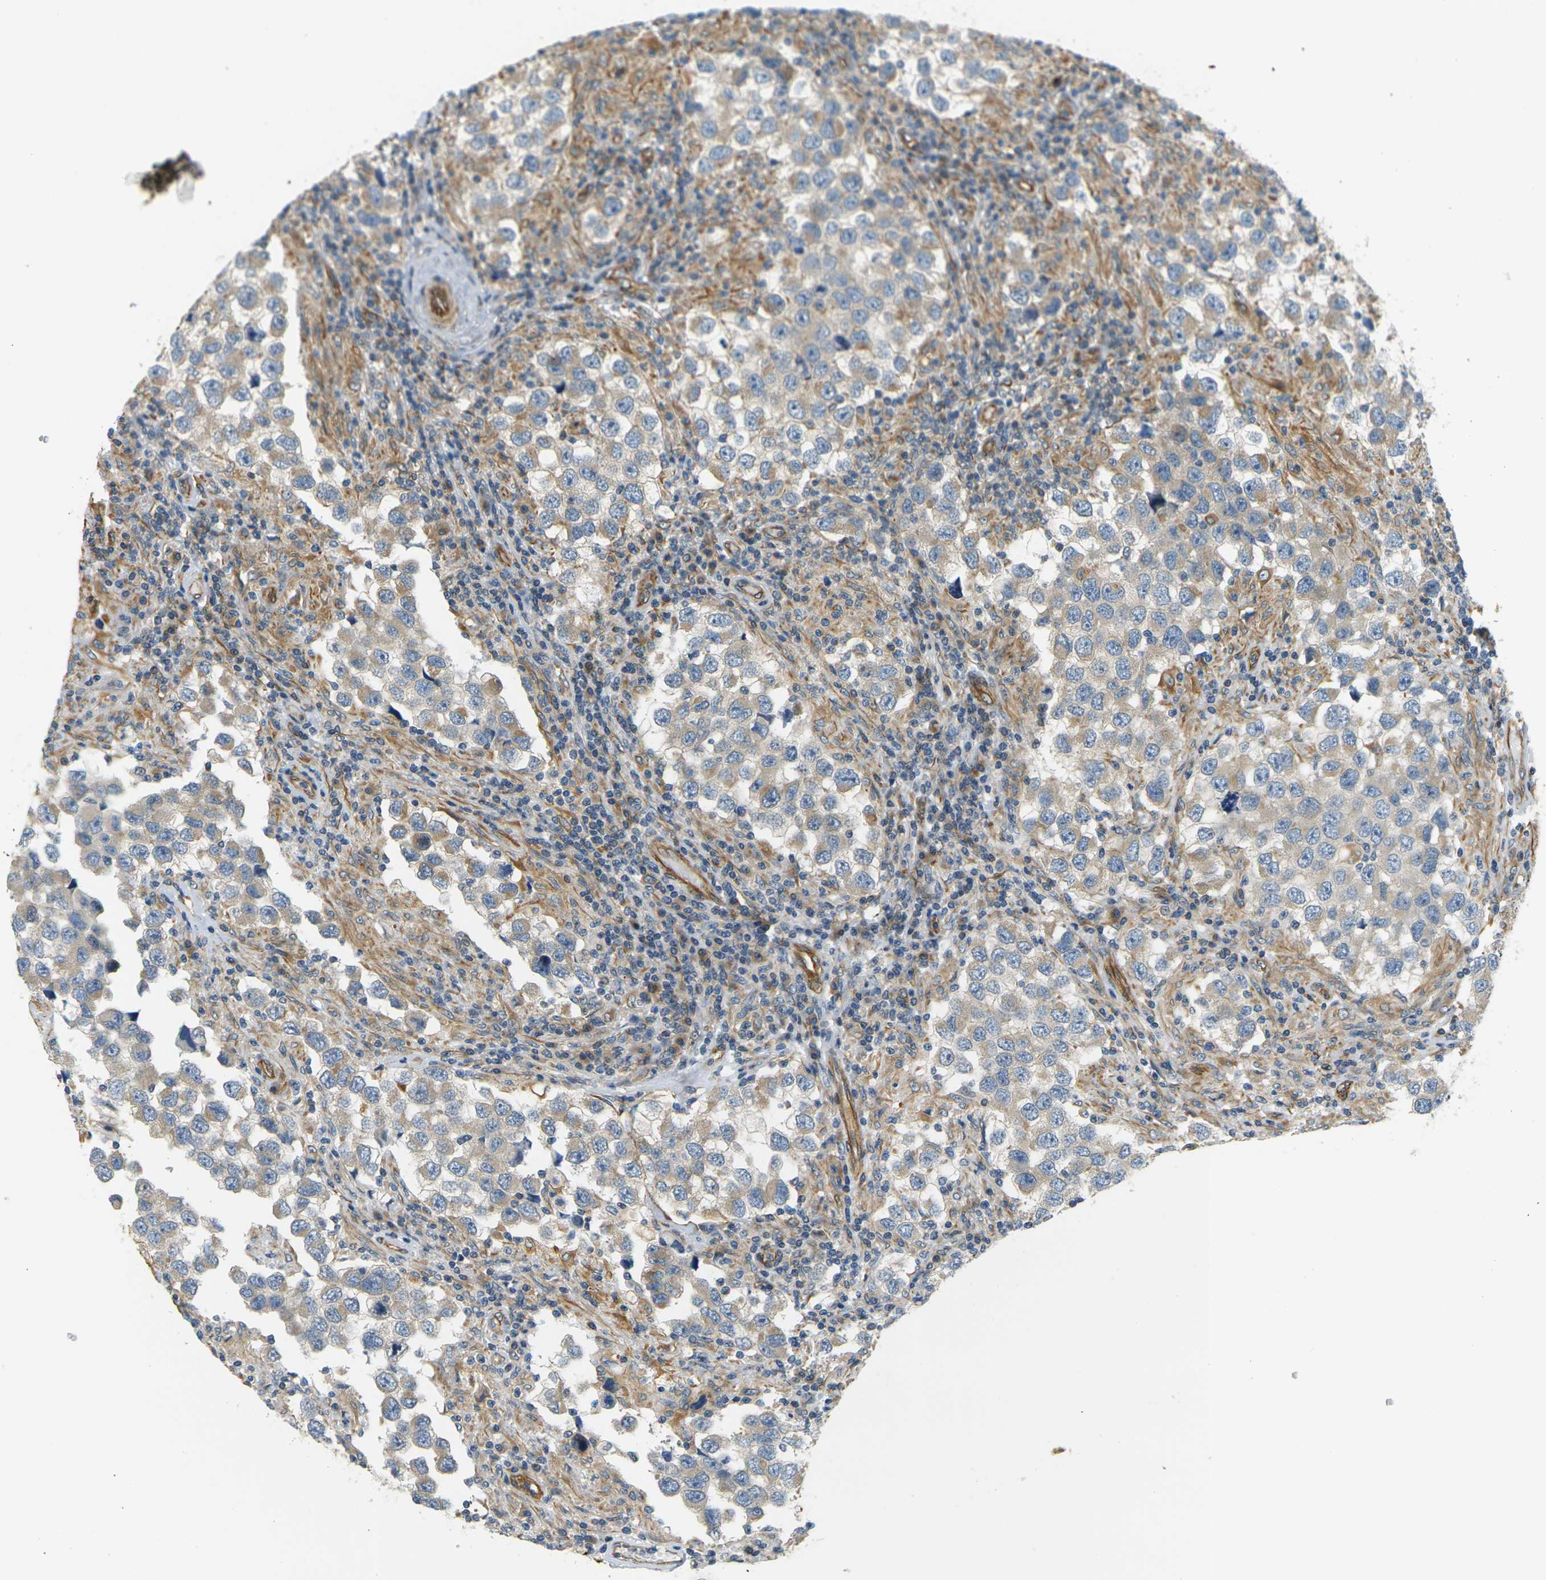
{"staining": {"intensity": "weak", "quantity": "25%-75%", "location": "cytoplasmic/membranous"}, "tissue": "testis cancer", "cell_type": "Tumor cells", "image_type": "cancer", "snomed": [{"axis": "morphology", "description": "Carcinoma, Embryonal, NOS"}, {"axis": "topography", "description": "Testis"}], "caption": "High-power microscopy captured an immunohistochemistry photomicrograph of testis cancer, revealing weak cytoplasmic/membranous positivity in about 25%-75% of tumor cells.", "gene": "CYTH3", "patient": {"sex": "male", "age": 21}}